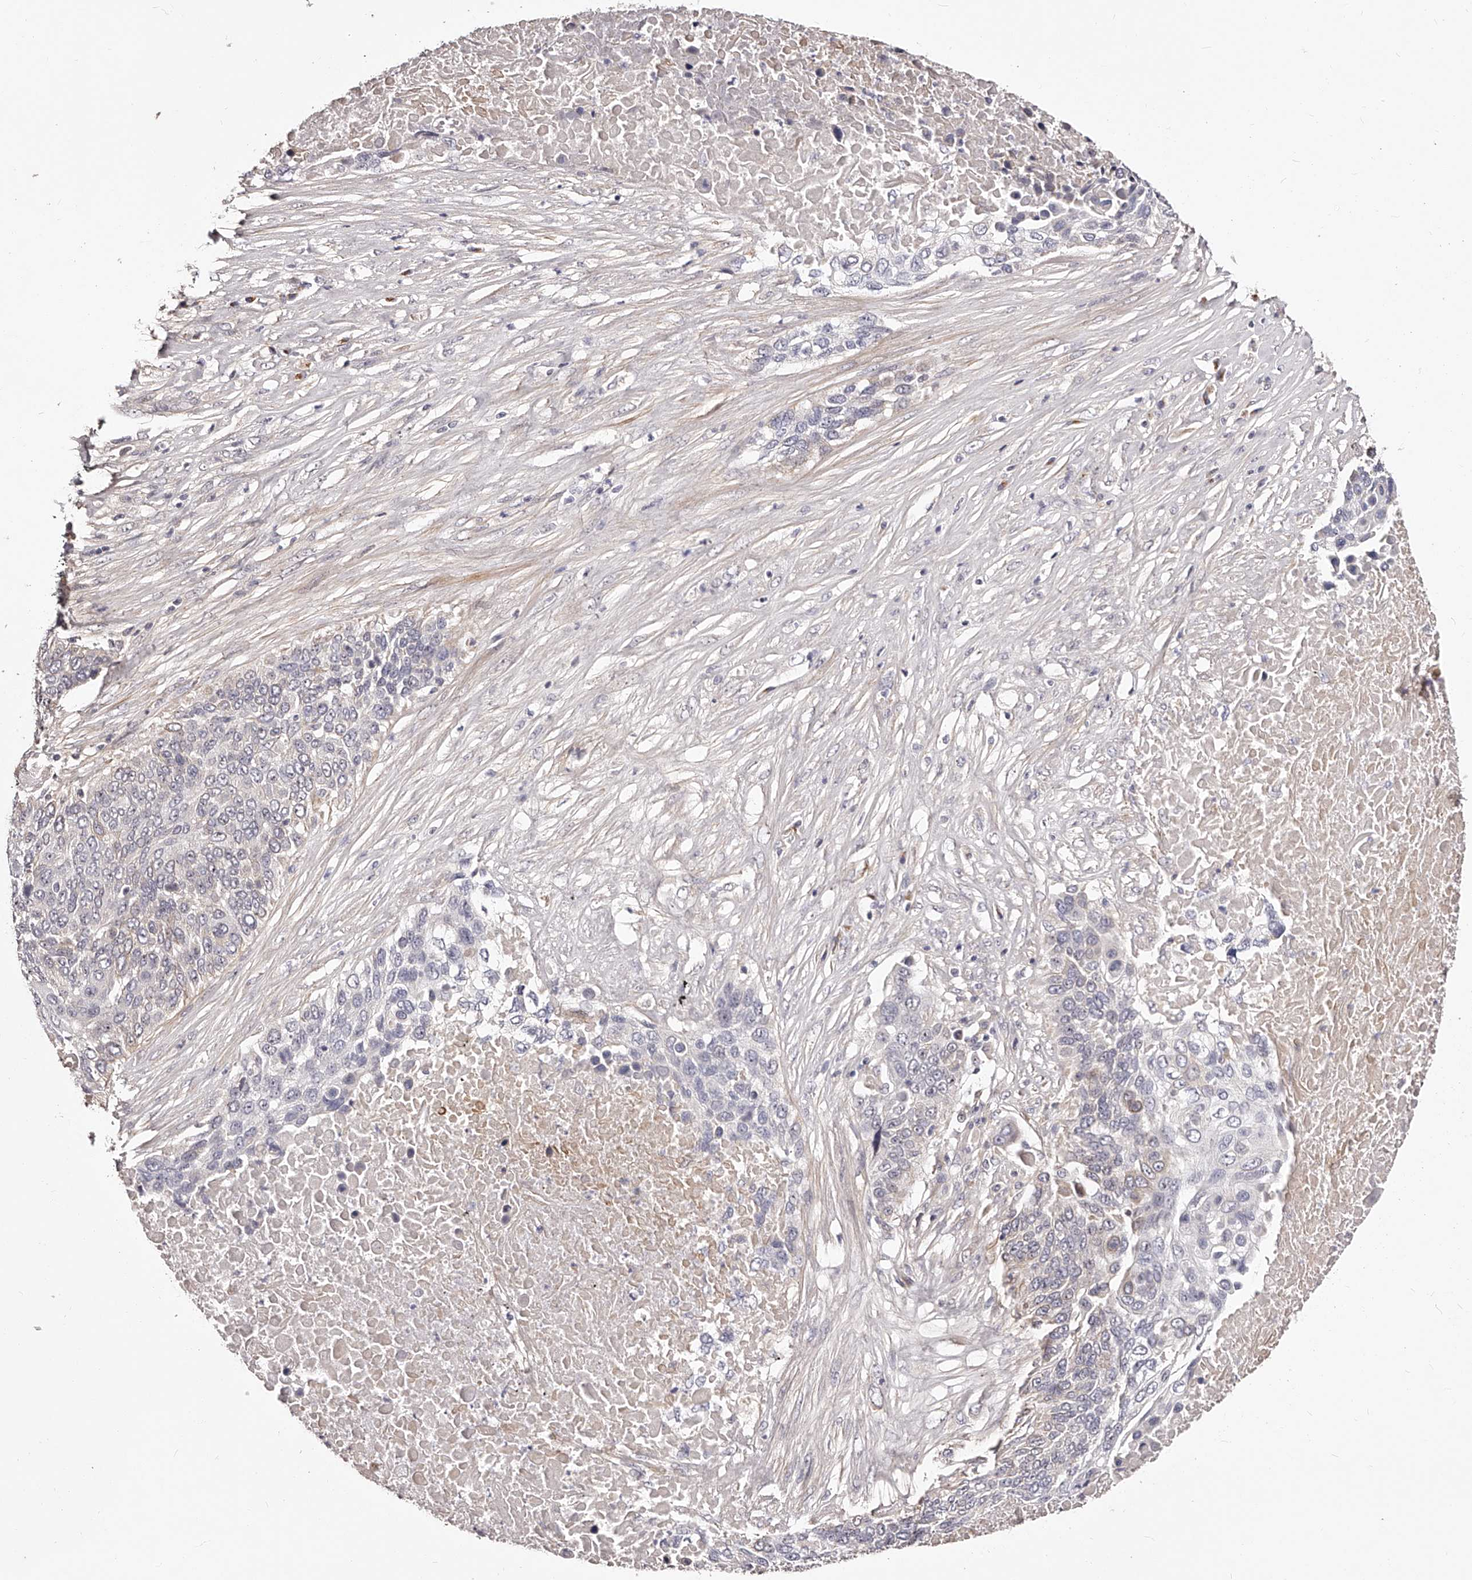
{"staining": {"intensity": "negative", "quantity": "none", "location": "none"}, "tissue": "lung cancer", "cell_type": "Tumor cells", "image_type": "cancer", "snomed": [{"axis": "morphology", "description": "Squamous cell carcinoma, NOS"}, {"axis": "topography", "description": "Lung"}], "caption": "High power microscopy photomicrograph of an IHC image of lung cancer, revealing no significant staining in tumor cells.", "gene": "ZNF502", "patient": {"sex": "male", "age": 66}}